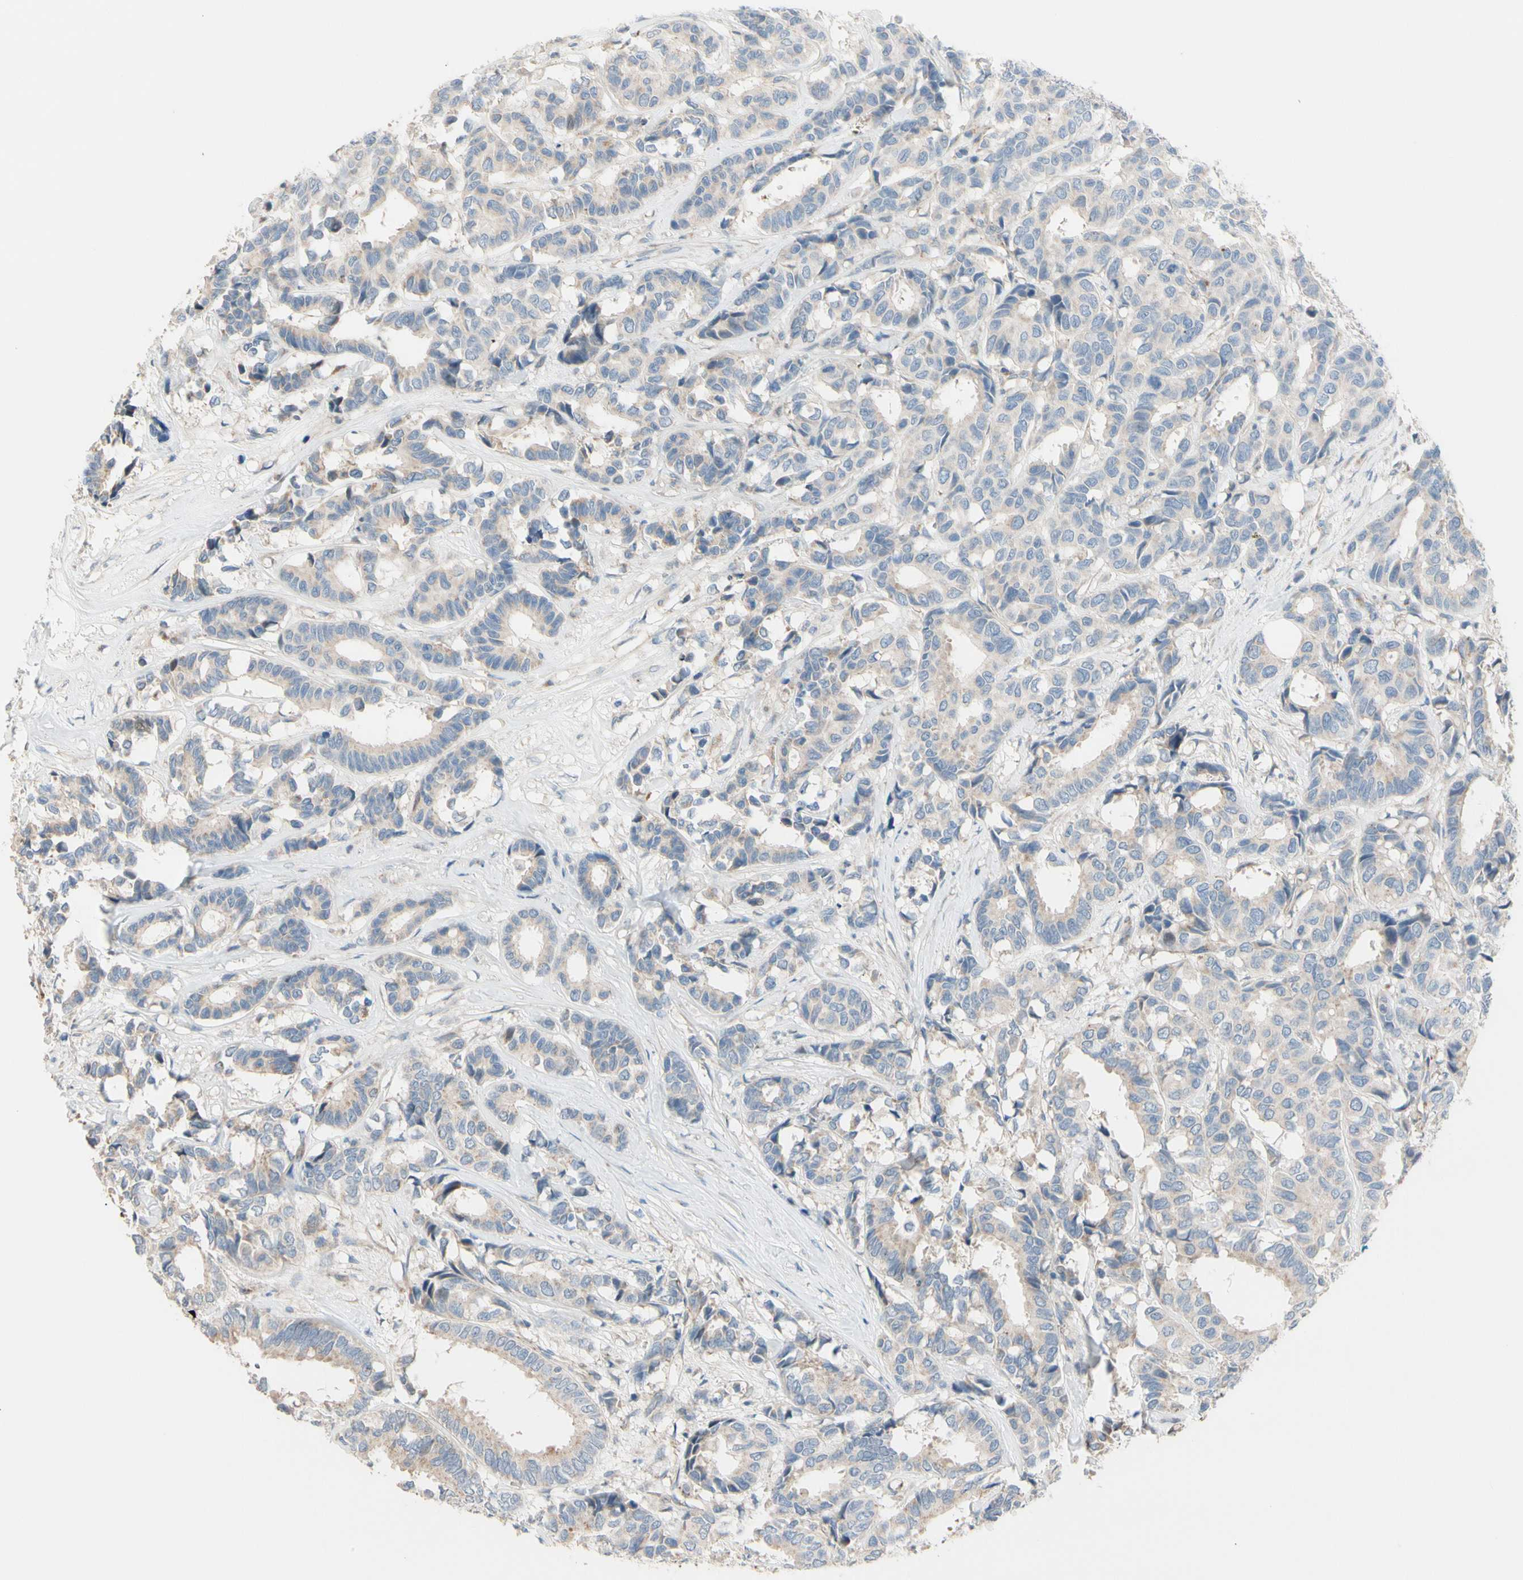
{"staining": {"intensity": "weak", "quantity": ">75%", "location": "cytoplasmic/membranous"}, "tissue": "breast cancer", "cell_type": "Tumor cells", "image_type": "cancer", "snomed": [{"axis": "morphology", "description": "Duct carcinoma"}, {"axis": "topography", "description": "Breast"}], "caption": "Immunohistochemical staining of intraductal carcinoma (breast) shows low levels of weak cytoplasmic/membranous positivity in approximately >75% of tumor cells. (DAB IHC with brightfield microscopy, high magnification).", "gene": "EPHA3", "patient": {"sex": "female", "age": 87}}